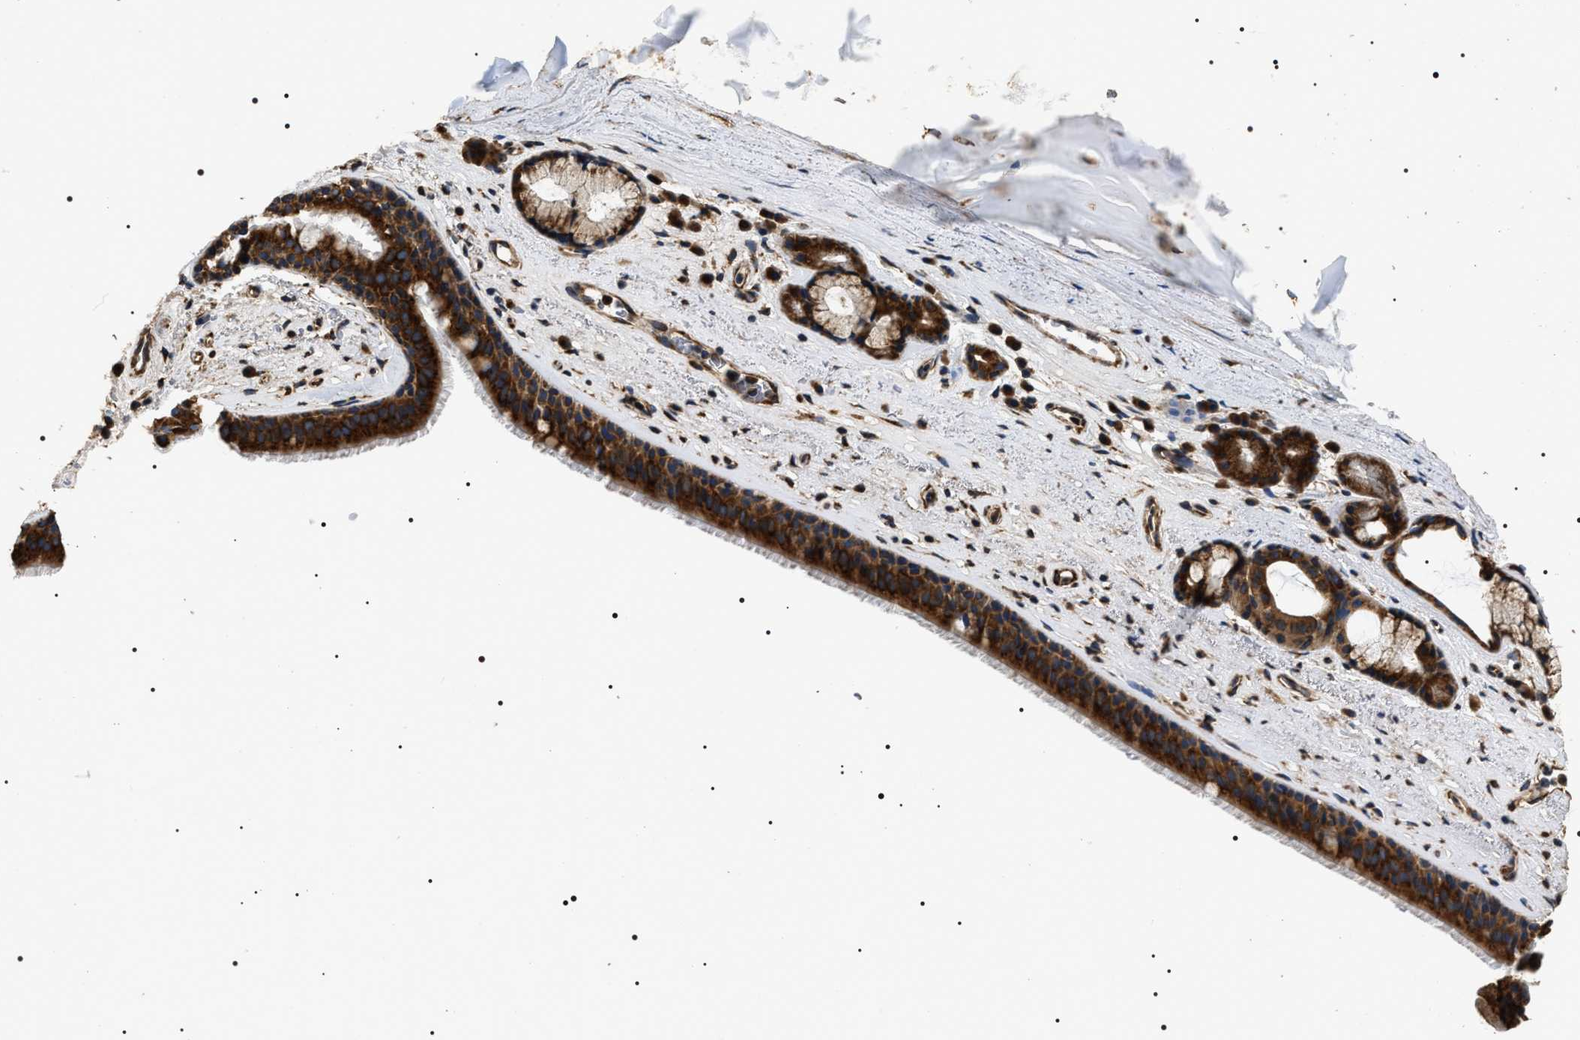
{"staining": {"intensity": "strong", "quantity": ">75%", "location": "cytoplasmic/membranous"}, "tissue": "bronchus", "cell_type": "Respiratory epithelial cells", "image_type": "normal", "snomed": [{"axis": "morphology", "description": "Normal tissue, NOS"}, {"axis": "topography", "description": "Cartilage tissue"}], "caption": "Immunohistochemical staining of benign human bronchus shows >75% levels of strong cytoplasmic/membranous protein expression in approximately >75% of respiratory epithelial cells. (DAB IHC, brown staining for protein, blue staining for nuclei).", "gene": "KTN1", "patient": {"sex": "female", "age": 63}}